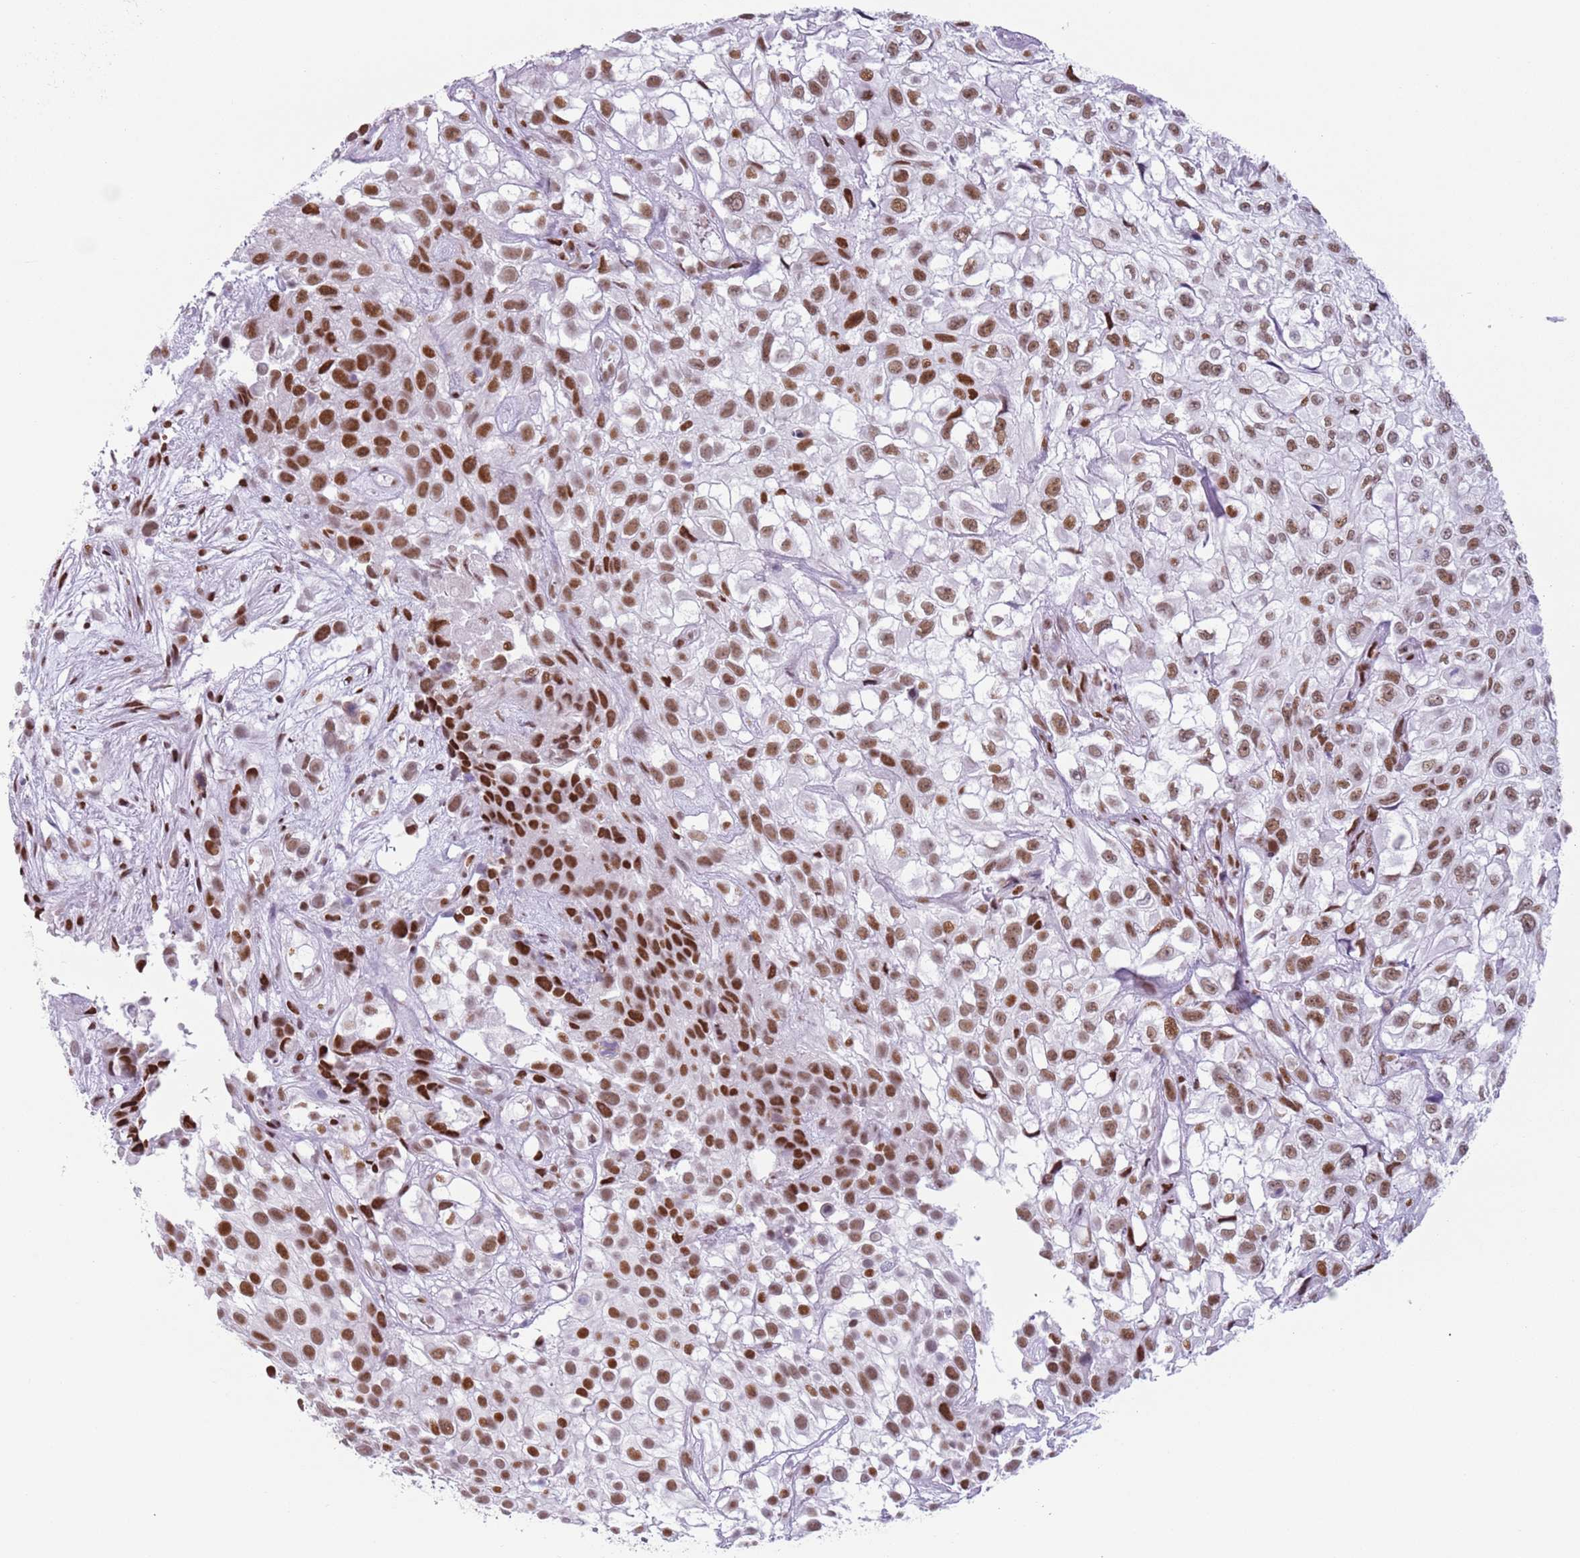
{"staining": {"intensity": "moderate", "quantity": ">75%", "location": "nuclear"}, "tissue": "urothelial cancer", "cell_type": "Tumor cells", "image_type": "cancer", "snomed": [{"axis": "morphology", "description": "Urothelial carcinoma, High grade"}, {"axis": "topography", "description": "Urinary bladder"}], "caption": "This is an image of immunohistochemistry (IHC) staining of urothelial cancer, which shows moderate positivity in the nuclear of tumor cells.", "gene": "FAM104B", "patient": {"sex": "male", "age": 56}}